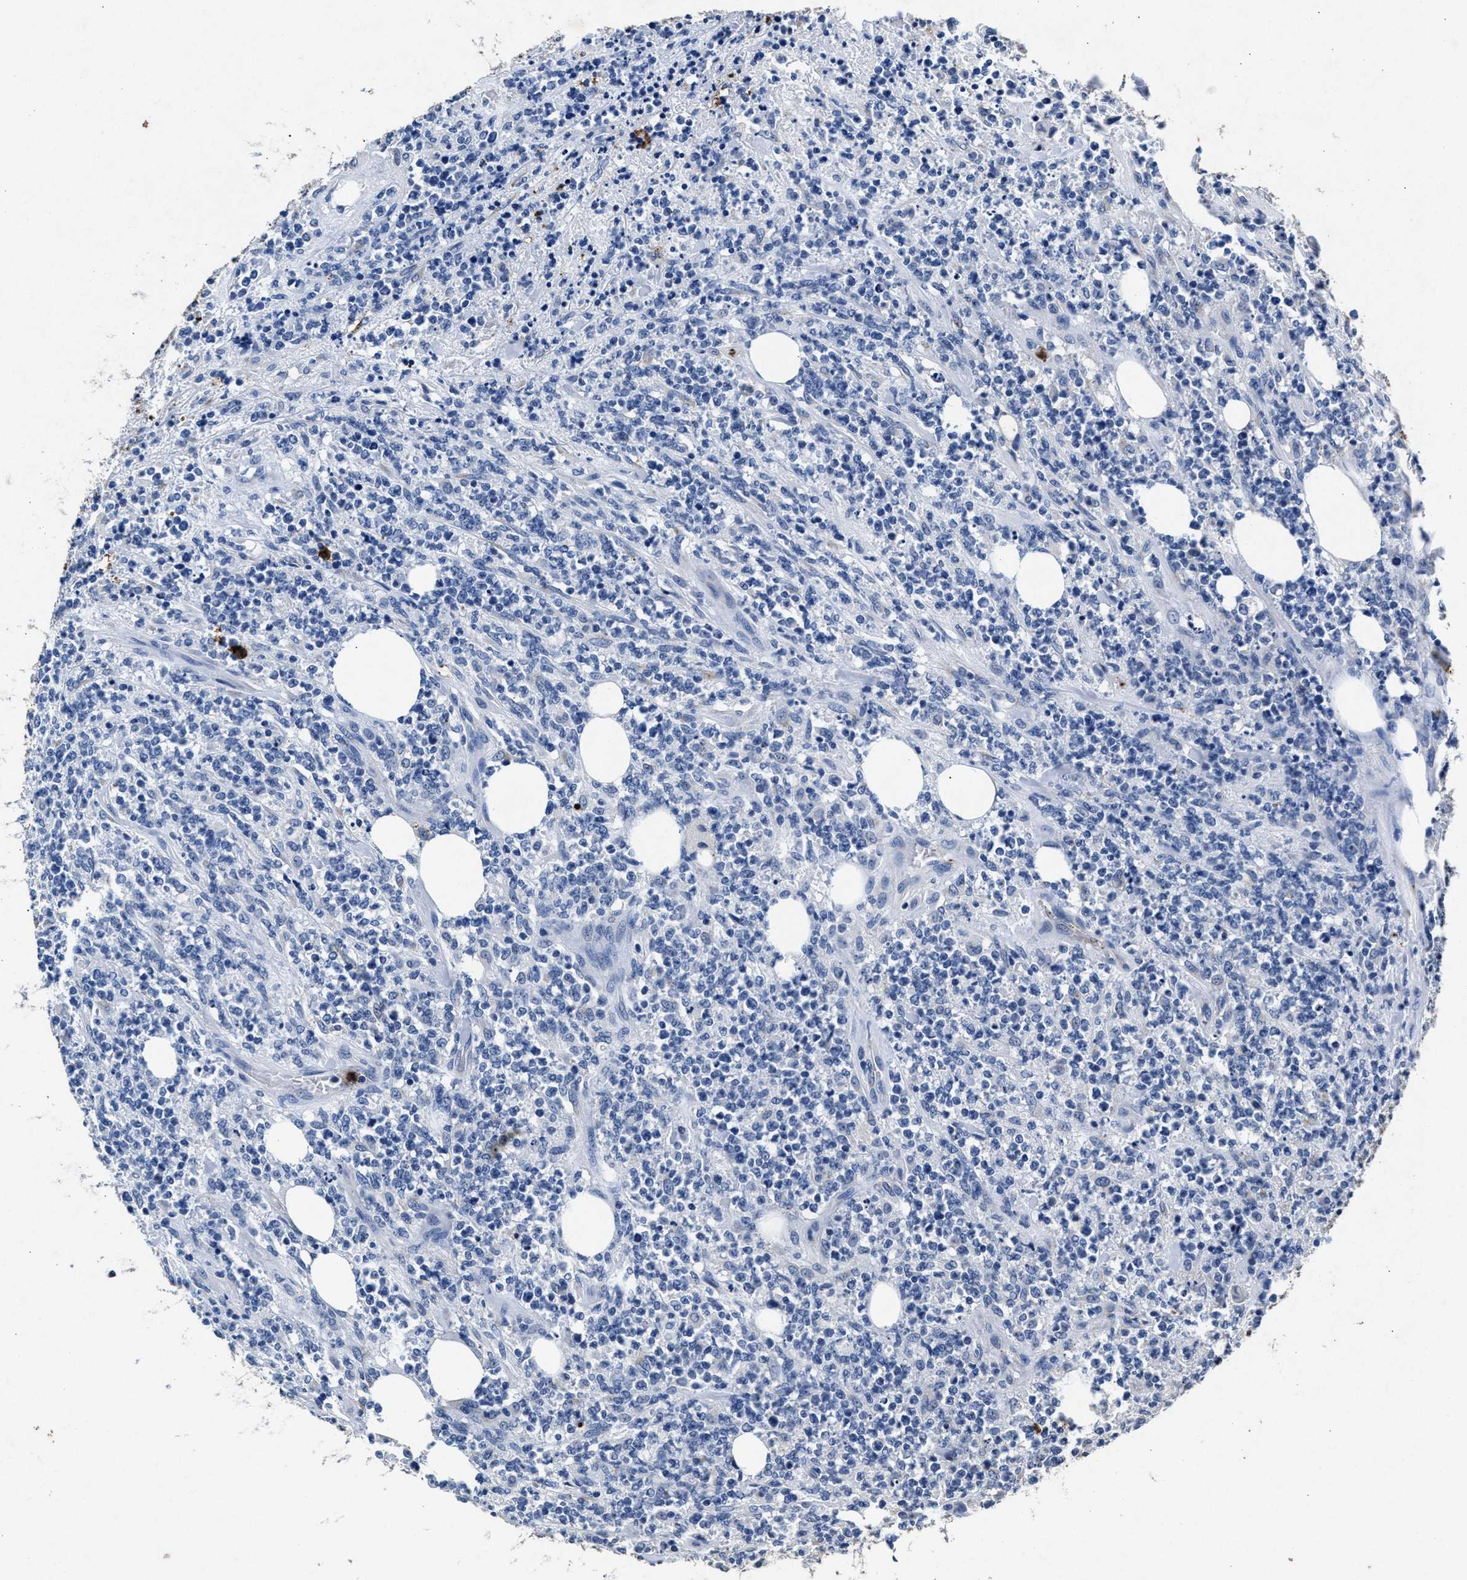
{"staining": {"intensity": "negative", "quantity": "none", "location": "none"}, "tissue": "lymphoma", "cell_type": "Tumor cells", "image_type": "cancer", "snomed": [{"axis": "morphology", "description": "Malignant lymphoma, non-Hodgkin's type, High grade"}, {"axis": "topography", "description": "Soft tissue"}], "caption": "DAB immunohistochemical staining of human lymphoma demonstrates no significant staining in tumor cells. (DAB (3,3'-diaminobenzidine) IHC visualized using brightfield microscopy, high magnification).", "gene": "LTB4R2", "patient": {"sex": "male", "age": 18}}